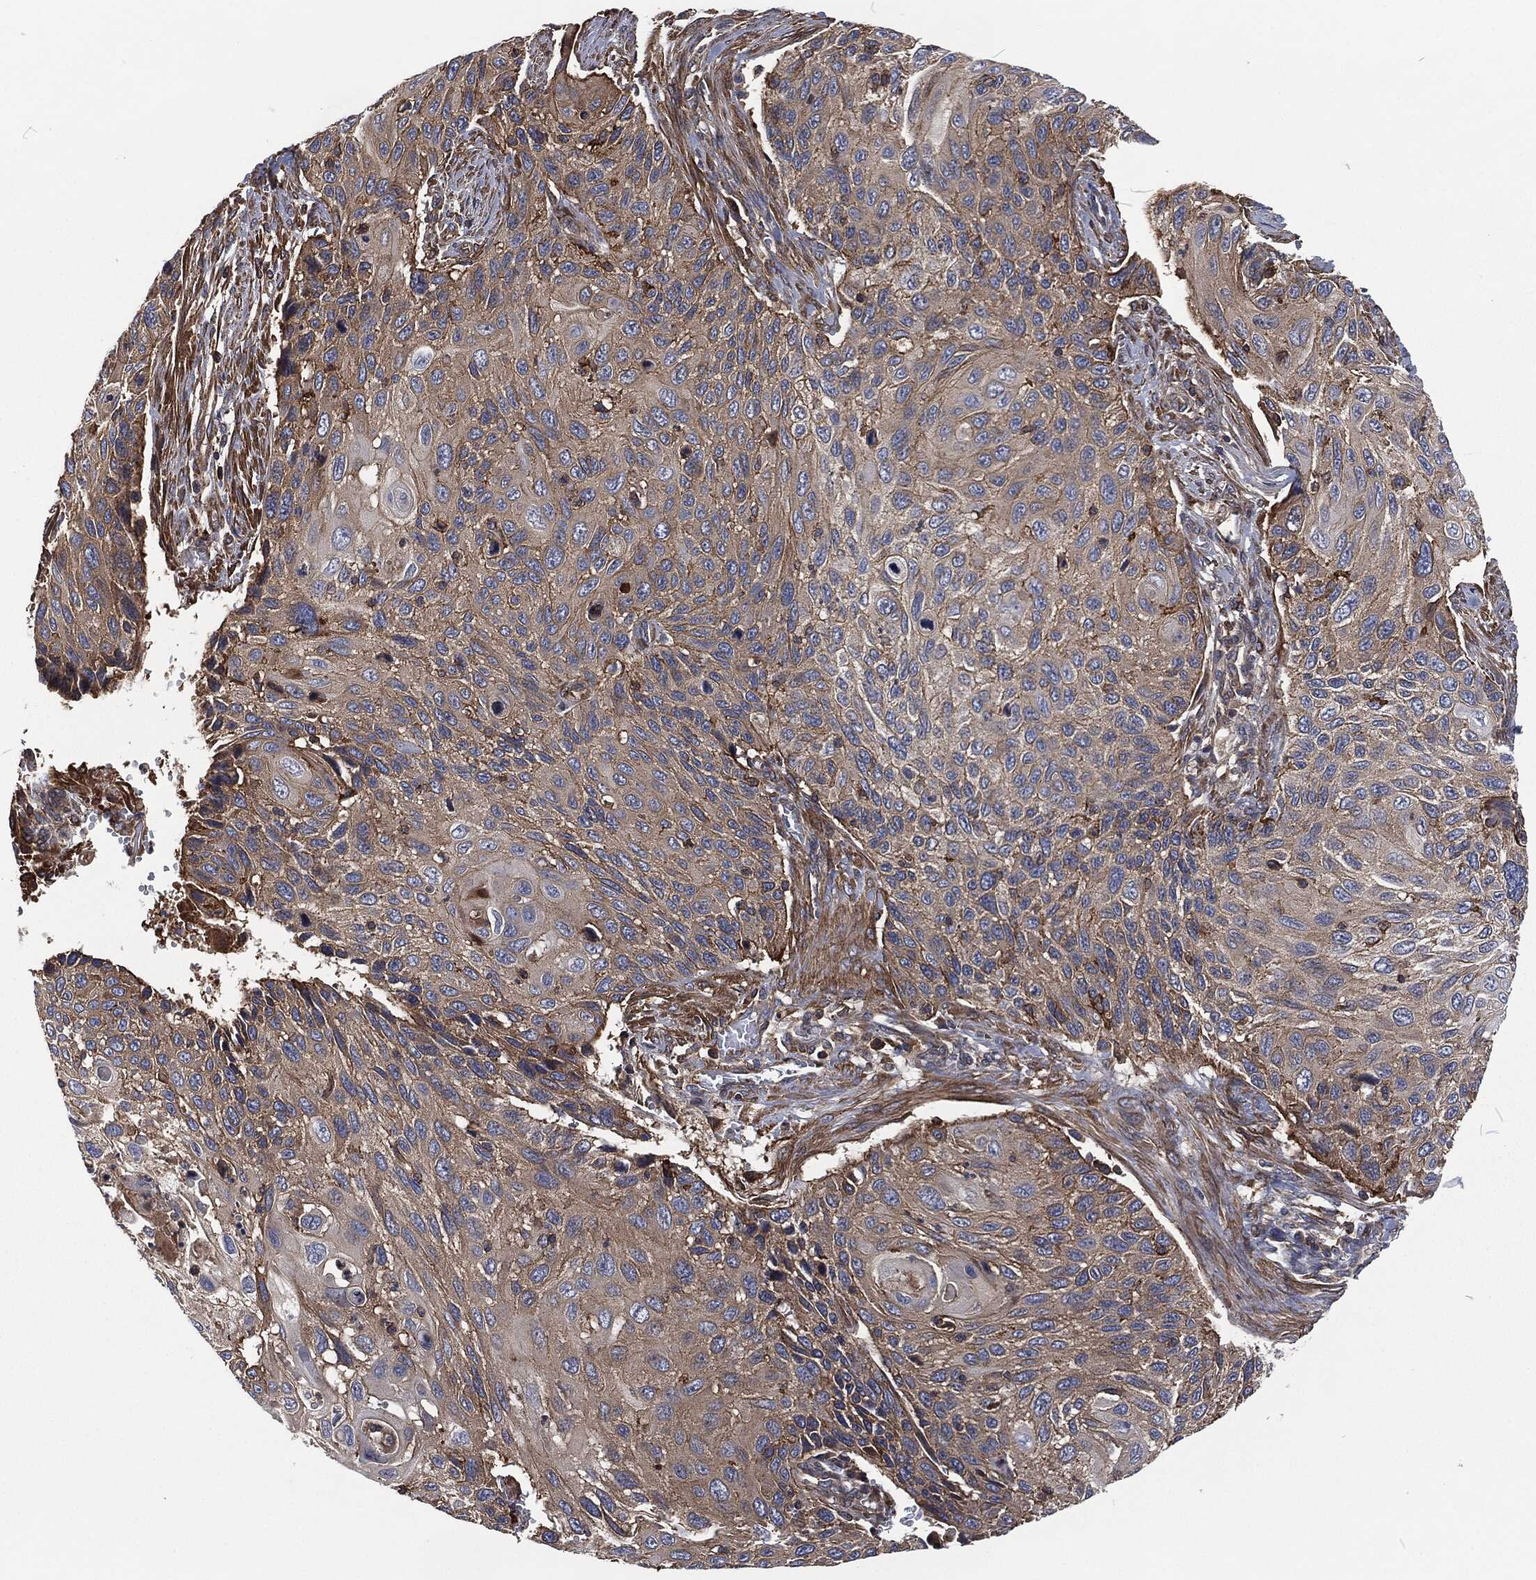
{"staining": {"intensity": "negative", "quantity": "none", "location": "none"}, "tissue": "cervical cancer", "cell_type": "Tumor cells", "image_type": "cancer", "snomed": [{"axis": "morphology", "description": "Squamous cell carcinoma, NOS"}, {"axis": "topography", "description": "Cervix"}], "caption": "This is a image of immunohistochemistry staining of squamous cell carcinoma (cervical), which shows no positivity in tumor cells.", "gene": "LGALS9", "patient": {"sex": "female", "age": 70}}